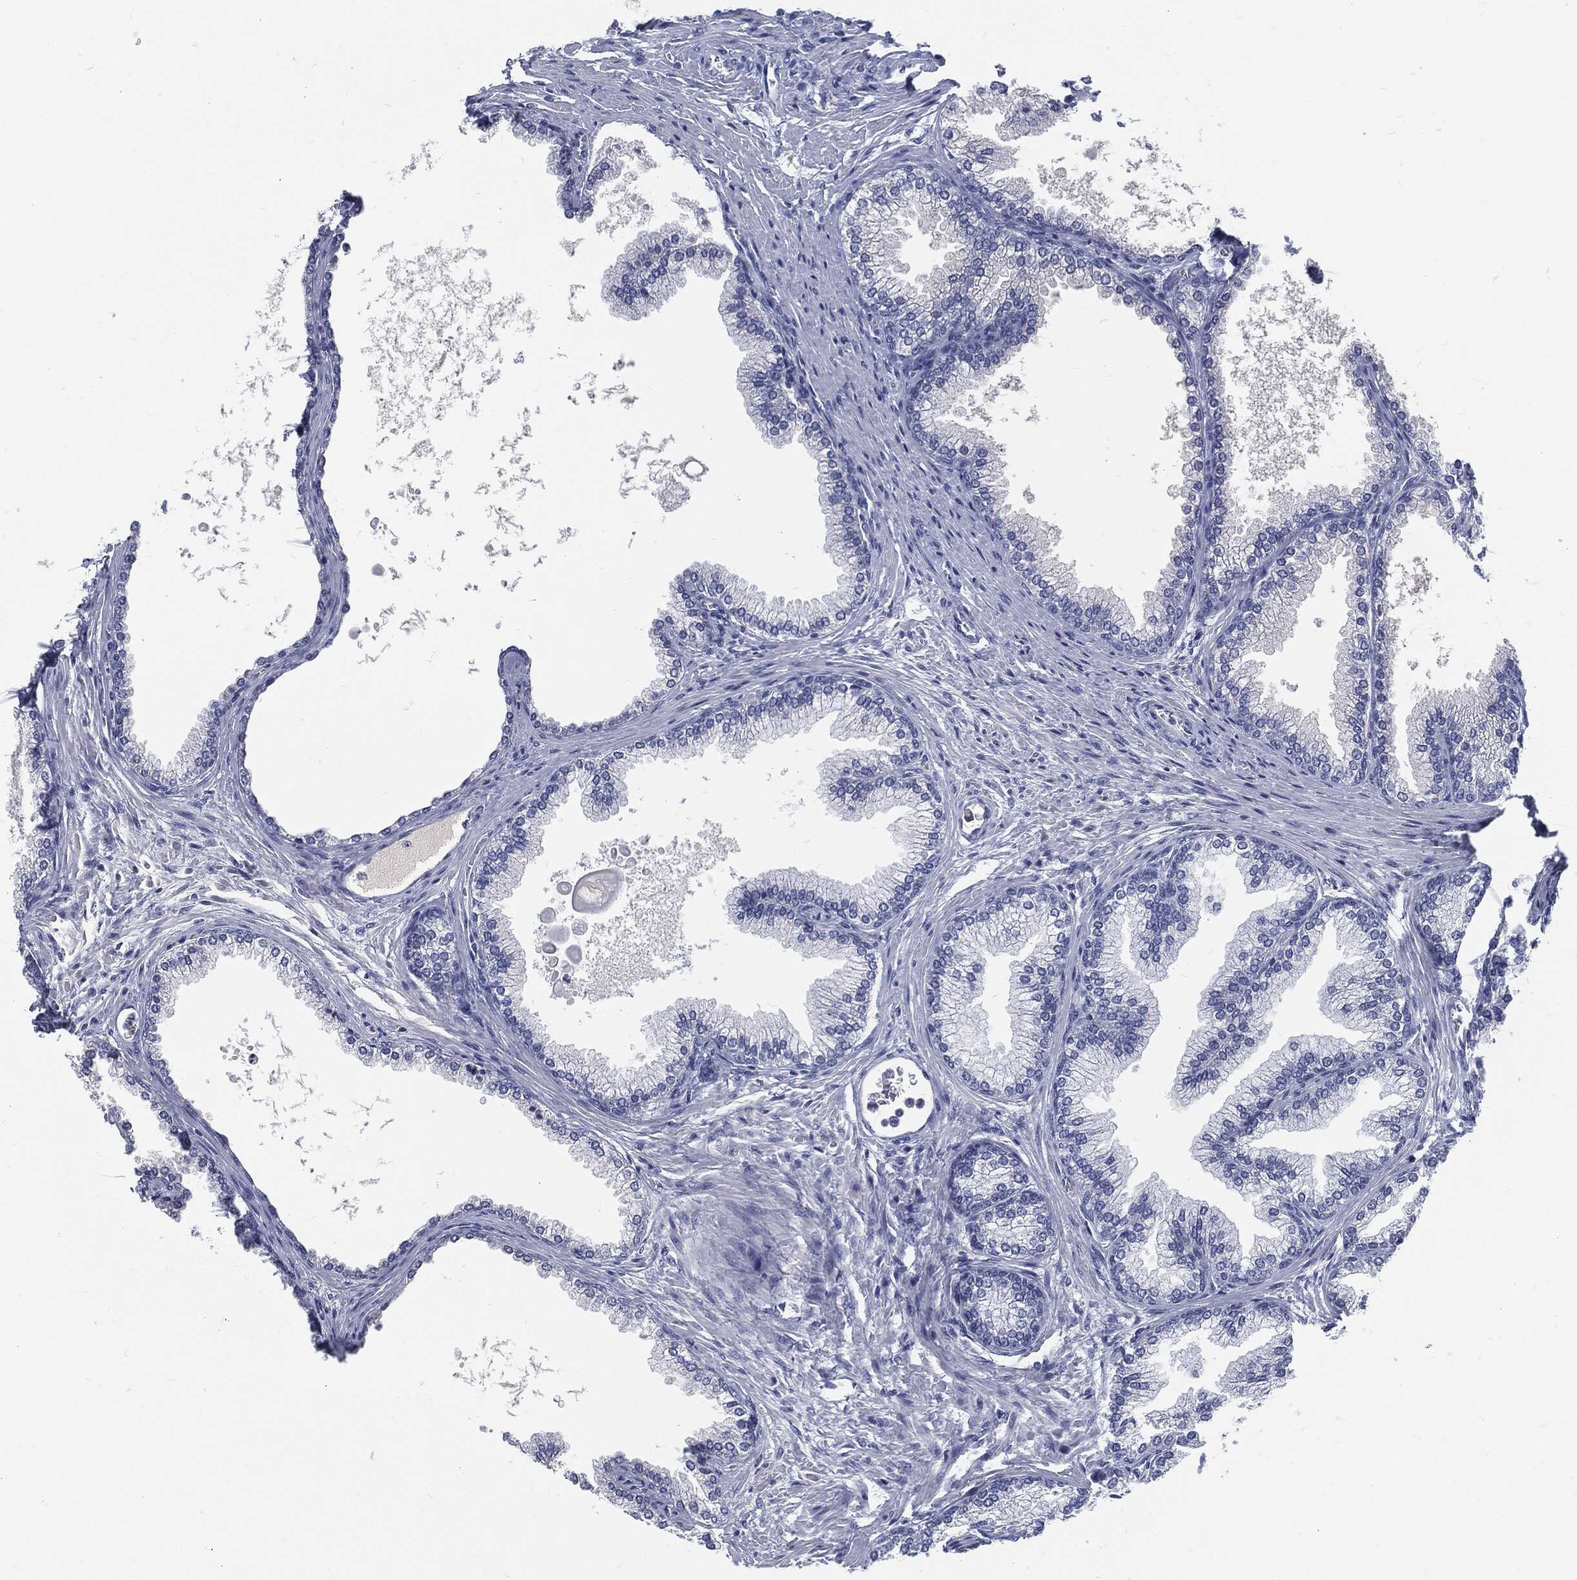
{"staining": {"intensity": "negative", "quantity": "none", "location": "none"}, "tissue": "prostate", "cell_type": "Glandular cells", "image_type": "normal", "snomed": [{"axis": "morphology", "description": "Normal tissue, NOS"}, {"axis": "topography", "description": "Prostate"}], "caption": "Image shows no significant protein expression in glandular cells of benign prostate. Nuclei are stained in blue.", "gene": "MST1", "patient": {"sex": "male", "age": 72}}